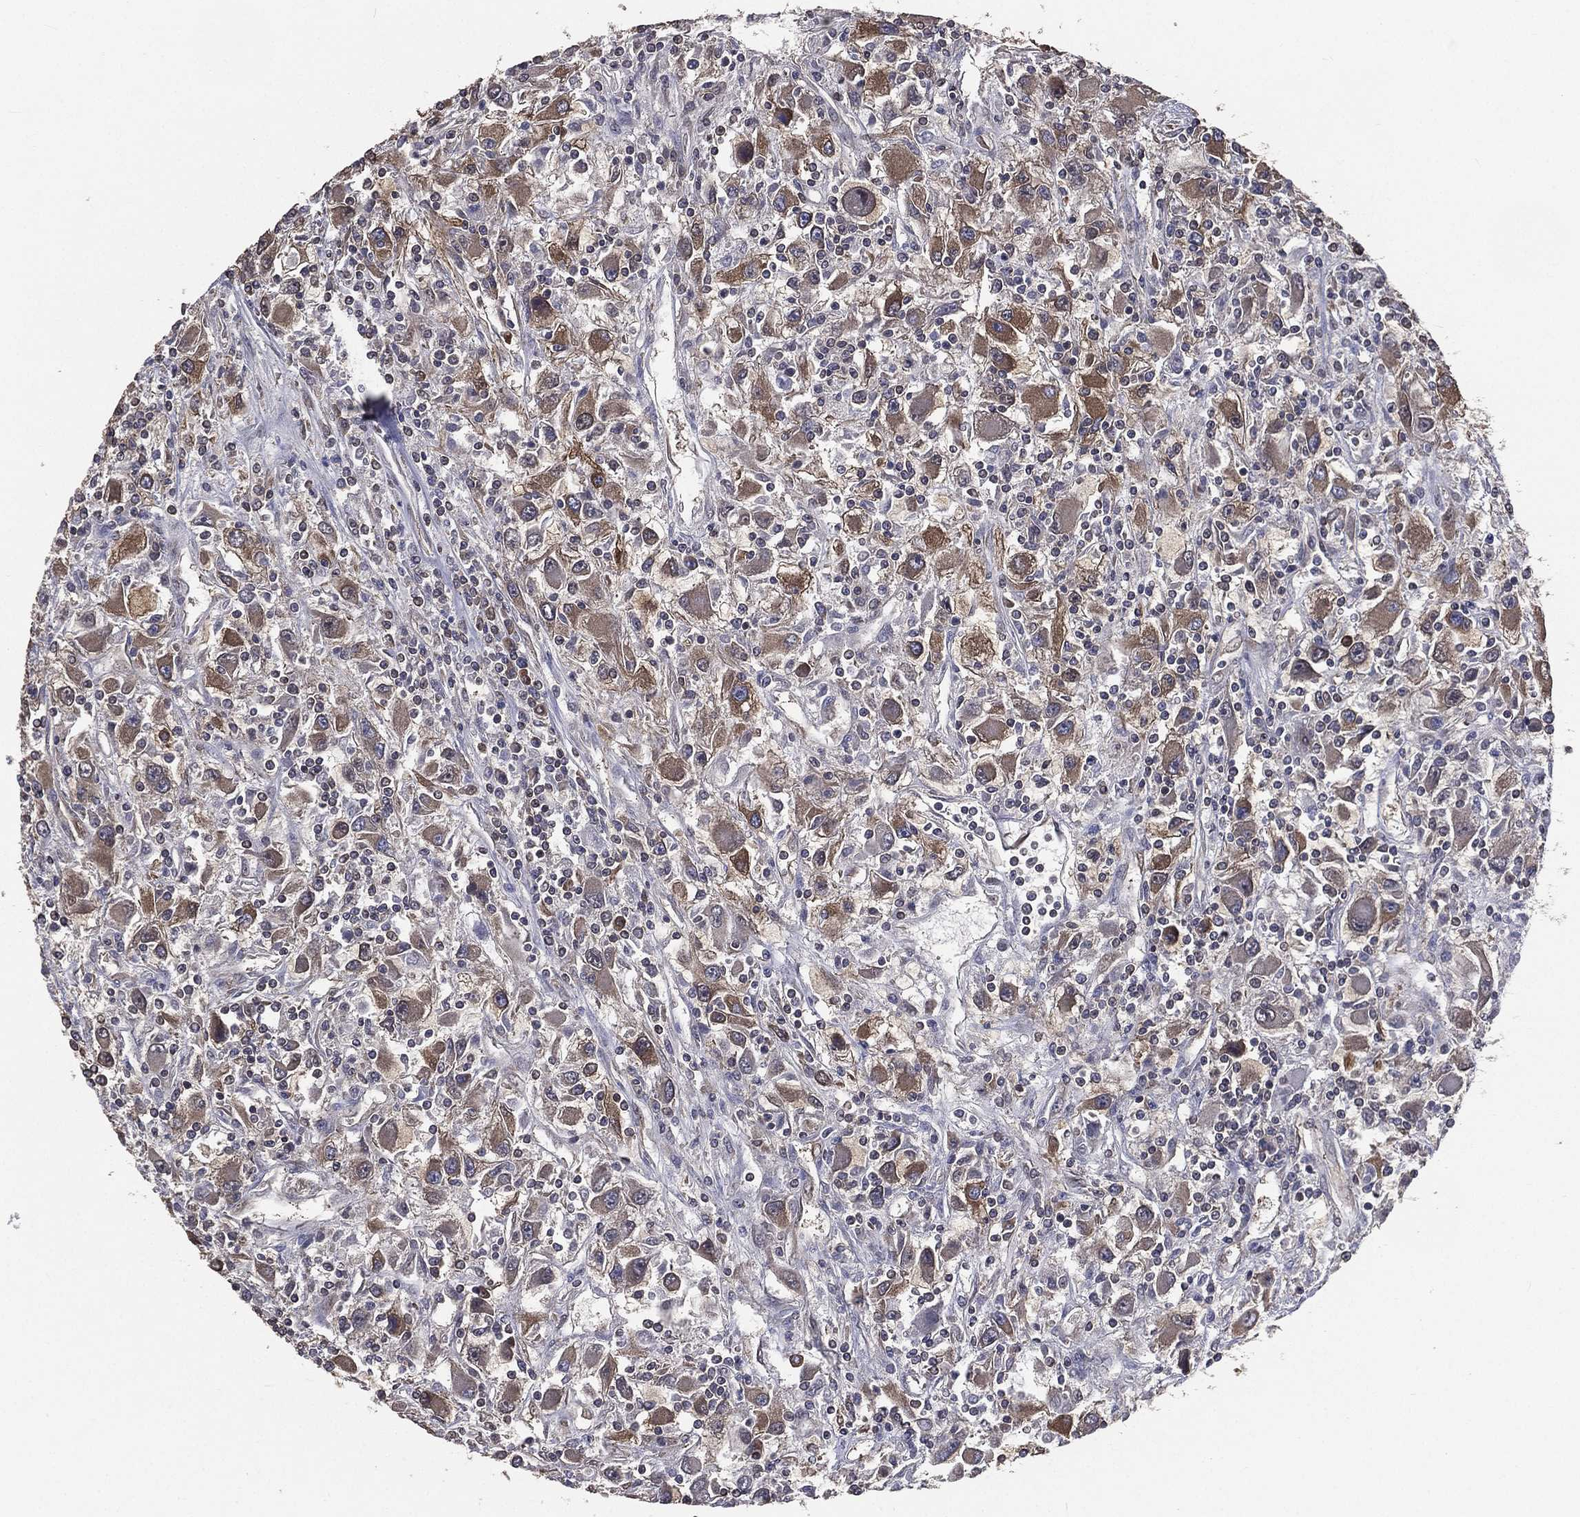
{"staining": {"intensity": "moderate", "quantity": "25%-75%", "location": "cytoplasmic/membranous"}, "tissue": "renal cancer", "cell_type": "Tumor cells", "image_type": "cancer", "snomed": [{"axis": "morphology", "description": "Adenocarcinoma, NOS"}, {"axis": "topography", "description": "Kidney"}], "caption": "Human renal cancer (adenocarcinoma) stained with a protein marker reveals moderate staining in tumor cells.", "gene": "SARS1", "patient": {"sex": "female", "age": 67}}